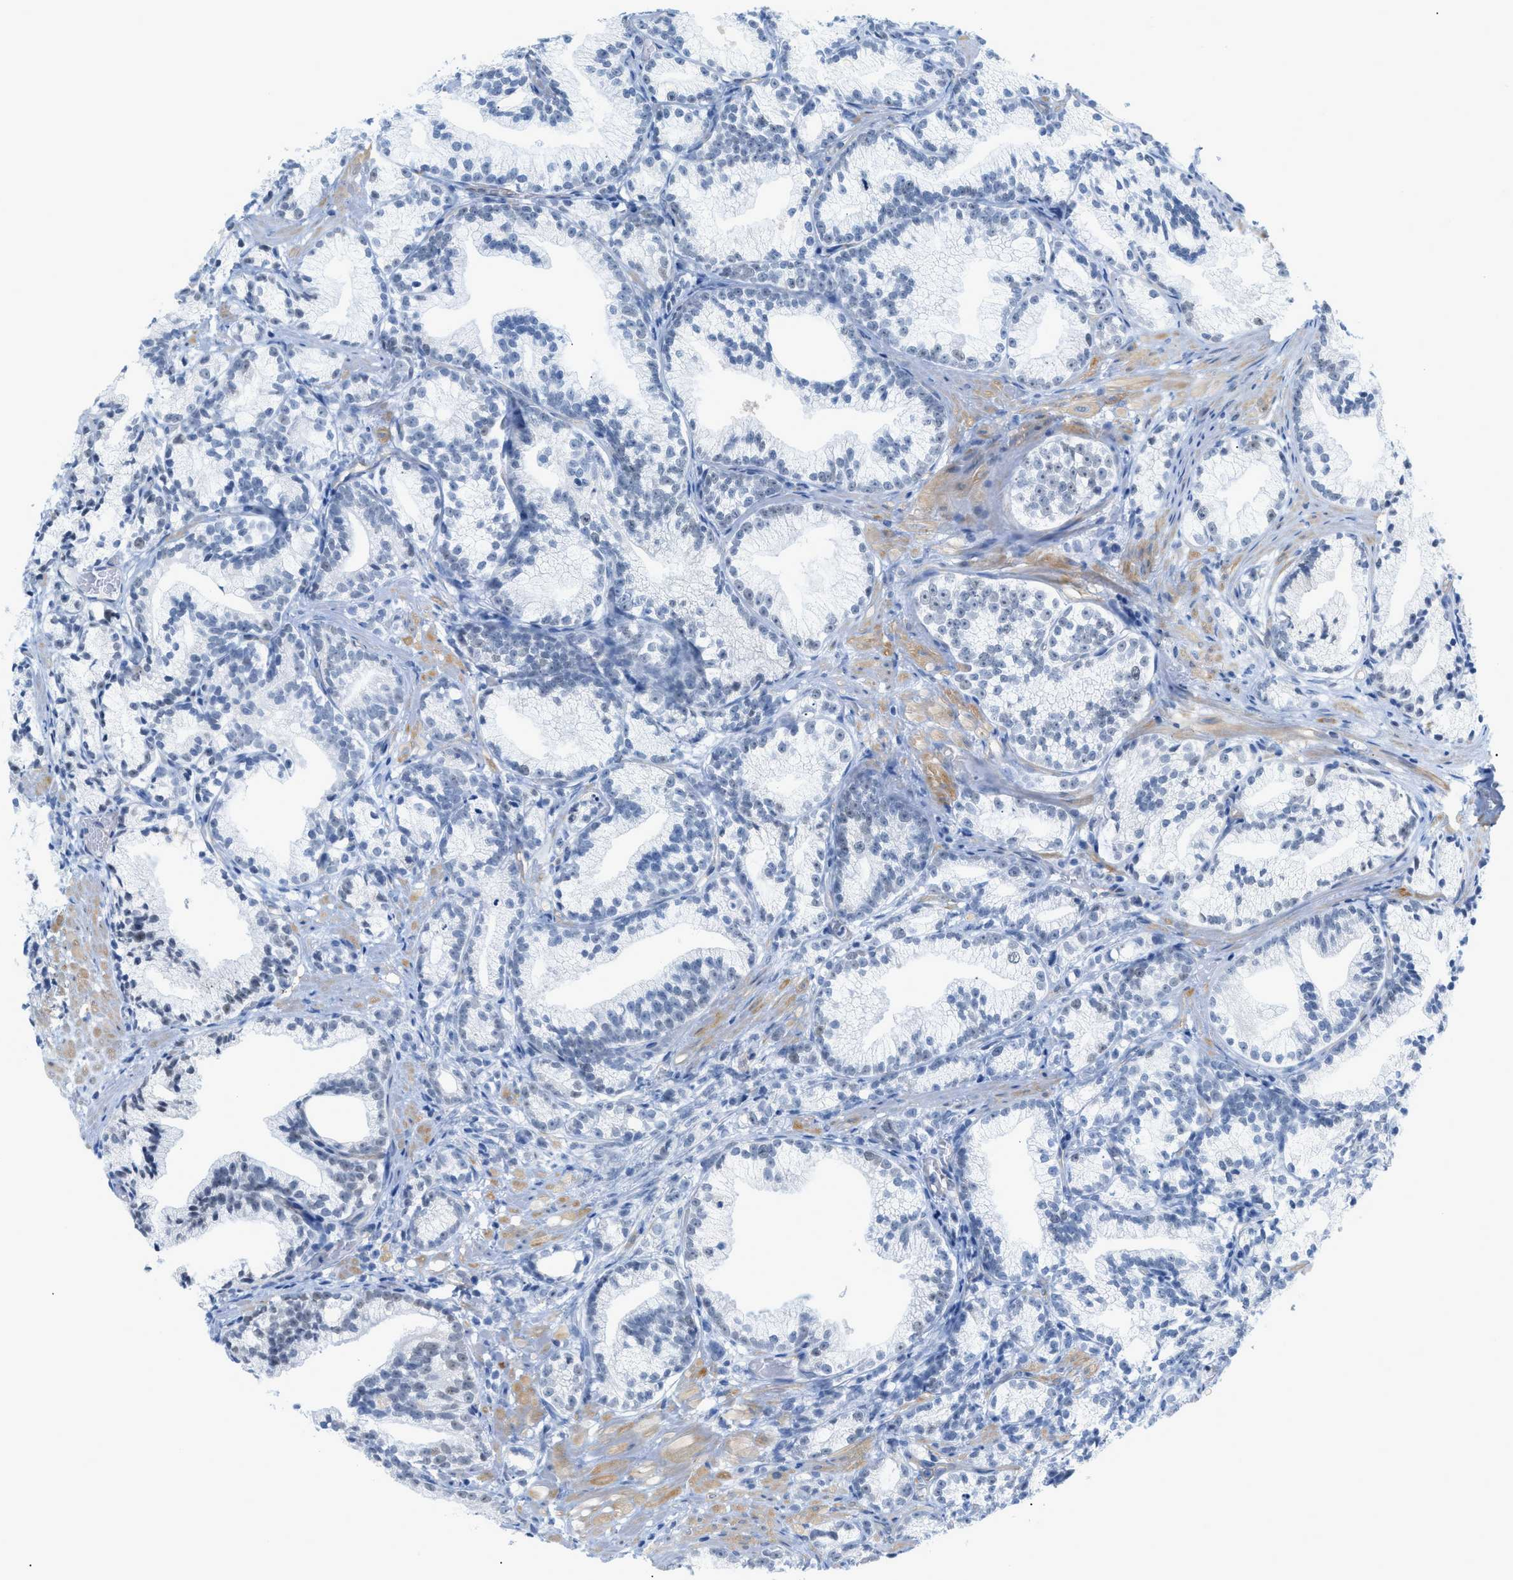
{"staining": {"intensity": "negative", "quantity": "none", "location": "none"}, "tissue": "prostate cancer", "cell_type": "Tumor cells", "image_type": "cancer", "snomed": [{"axis": "morphology", "description": "Adenocarcinoma, Low grade"}, {"axis": "topography", "description": "Prostate"}], "caption": "Immunohistochemical staining of prostate cancer (low-grade adenocarcinoma) shows no significant staining in tumor cells. Nuclei are stained in blue.", "gene": "HLTF", "patient": {"sex": "male", "age": 89}}